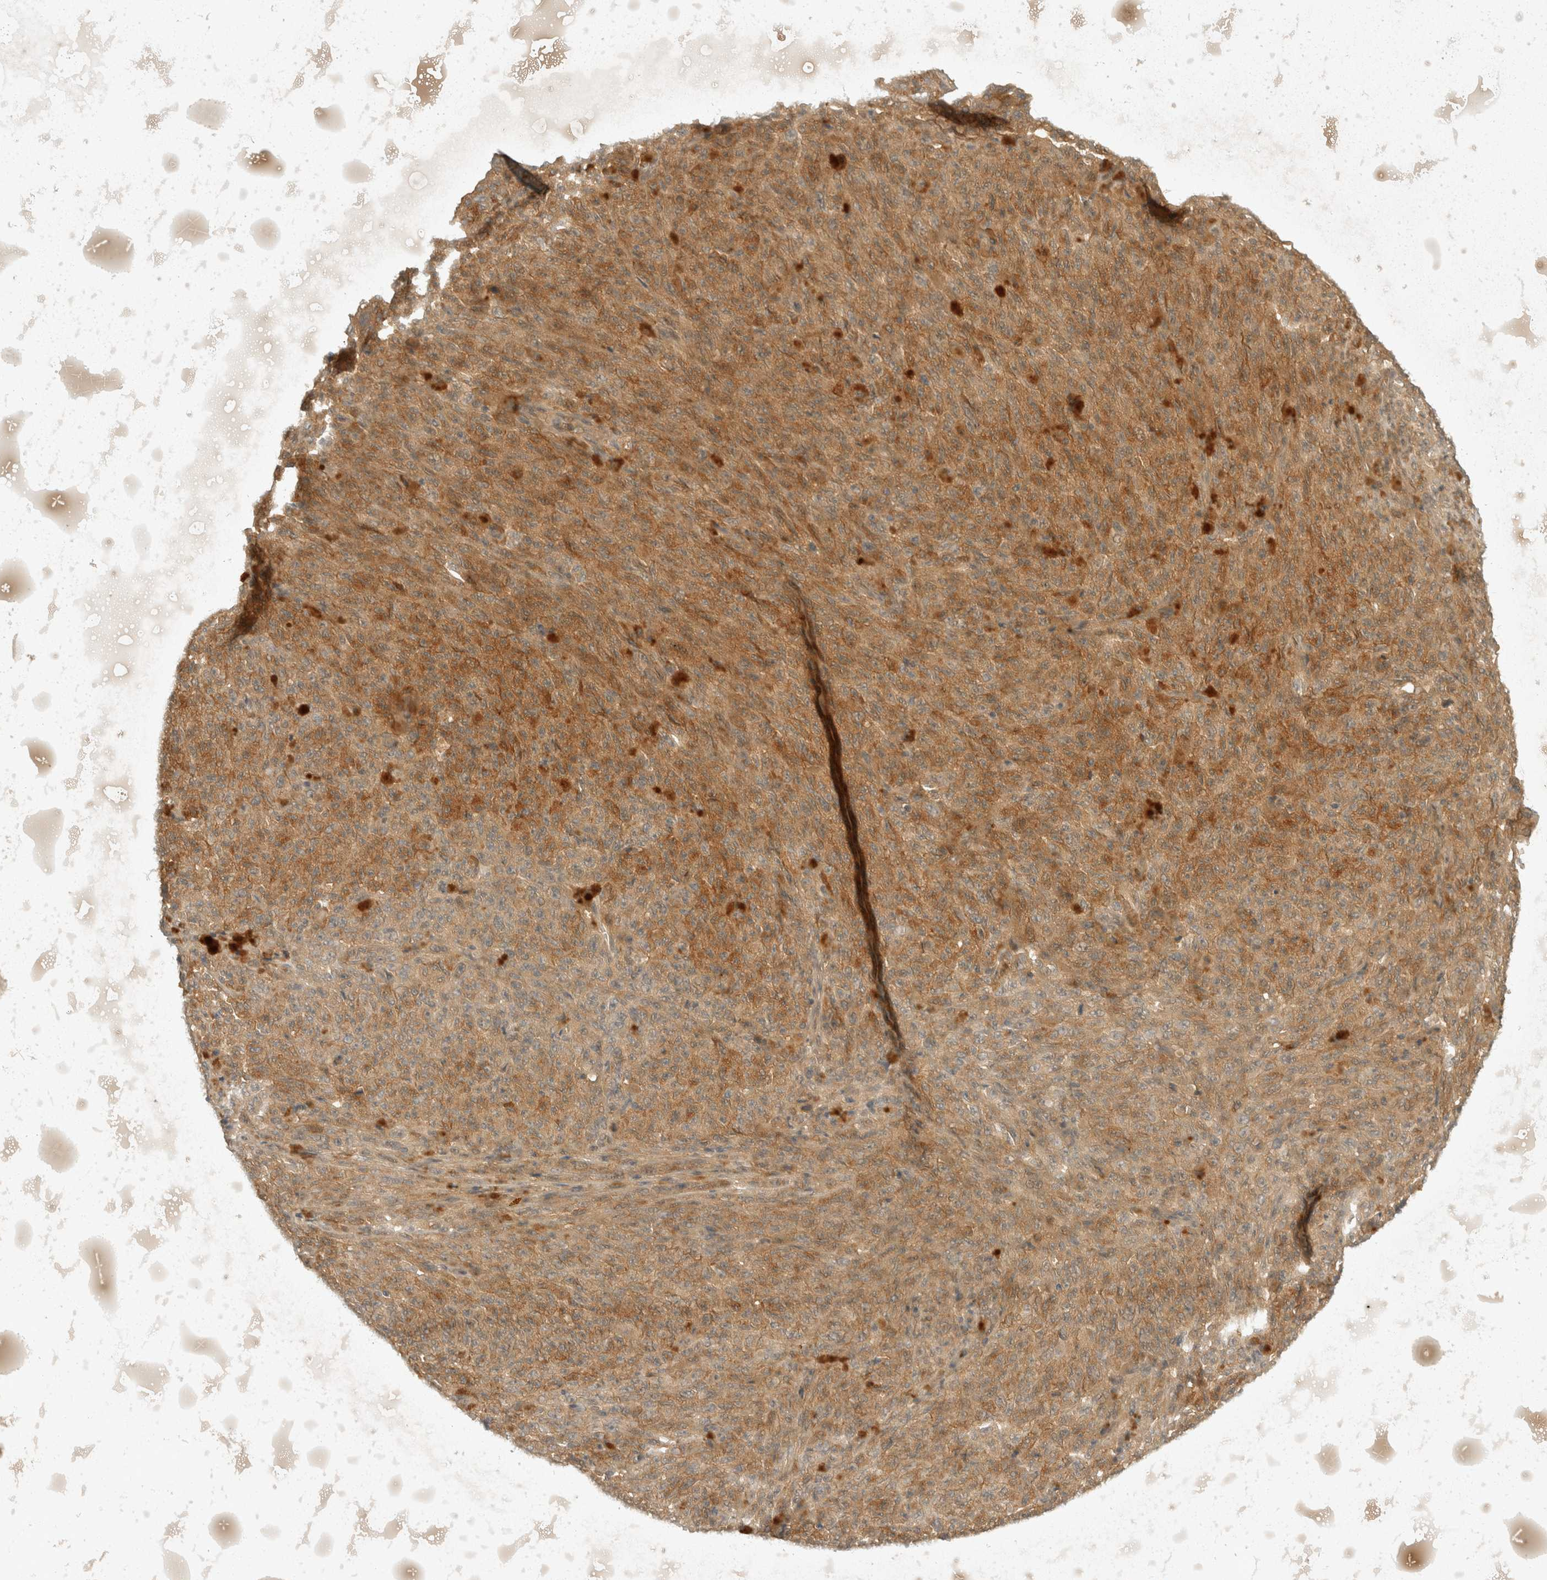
{"staining": {"intensity": "moderate", "quantity": ">75%", "location": "cytoplasmic/membranous"}, "tissue": "melanoma", "cell_type": "Tumor cells", "image_type": "cancer", "snomed": [{"axis": "morphology", "description": "Malignant melanoma, NOS"}, {"axis": "topography", "description": "Skin"}], "caption": "Human melanoma stained for a protein (brown) shows moderate cytoplasmic/membranous positive staining in approximately >75% of tumor cells.", "gene": "TOM1L2", "patient": {"sex": "female", "age": 82}}